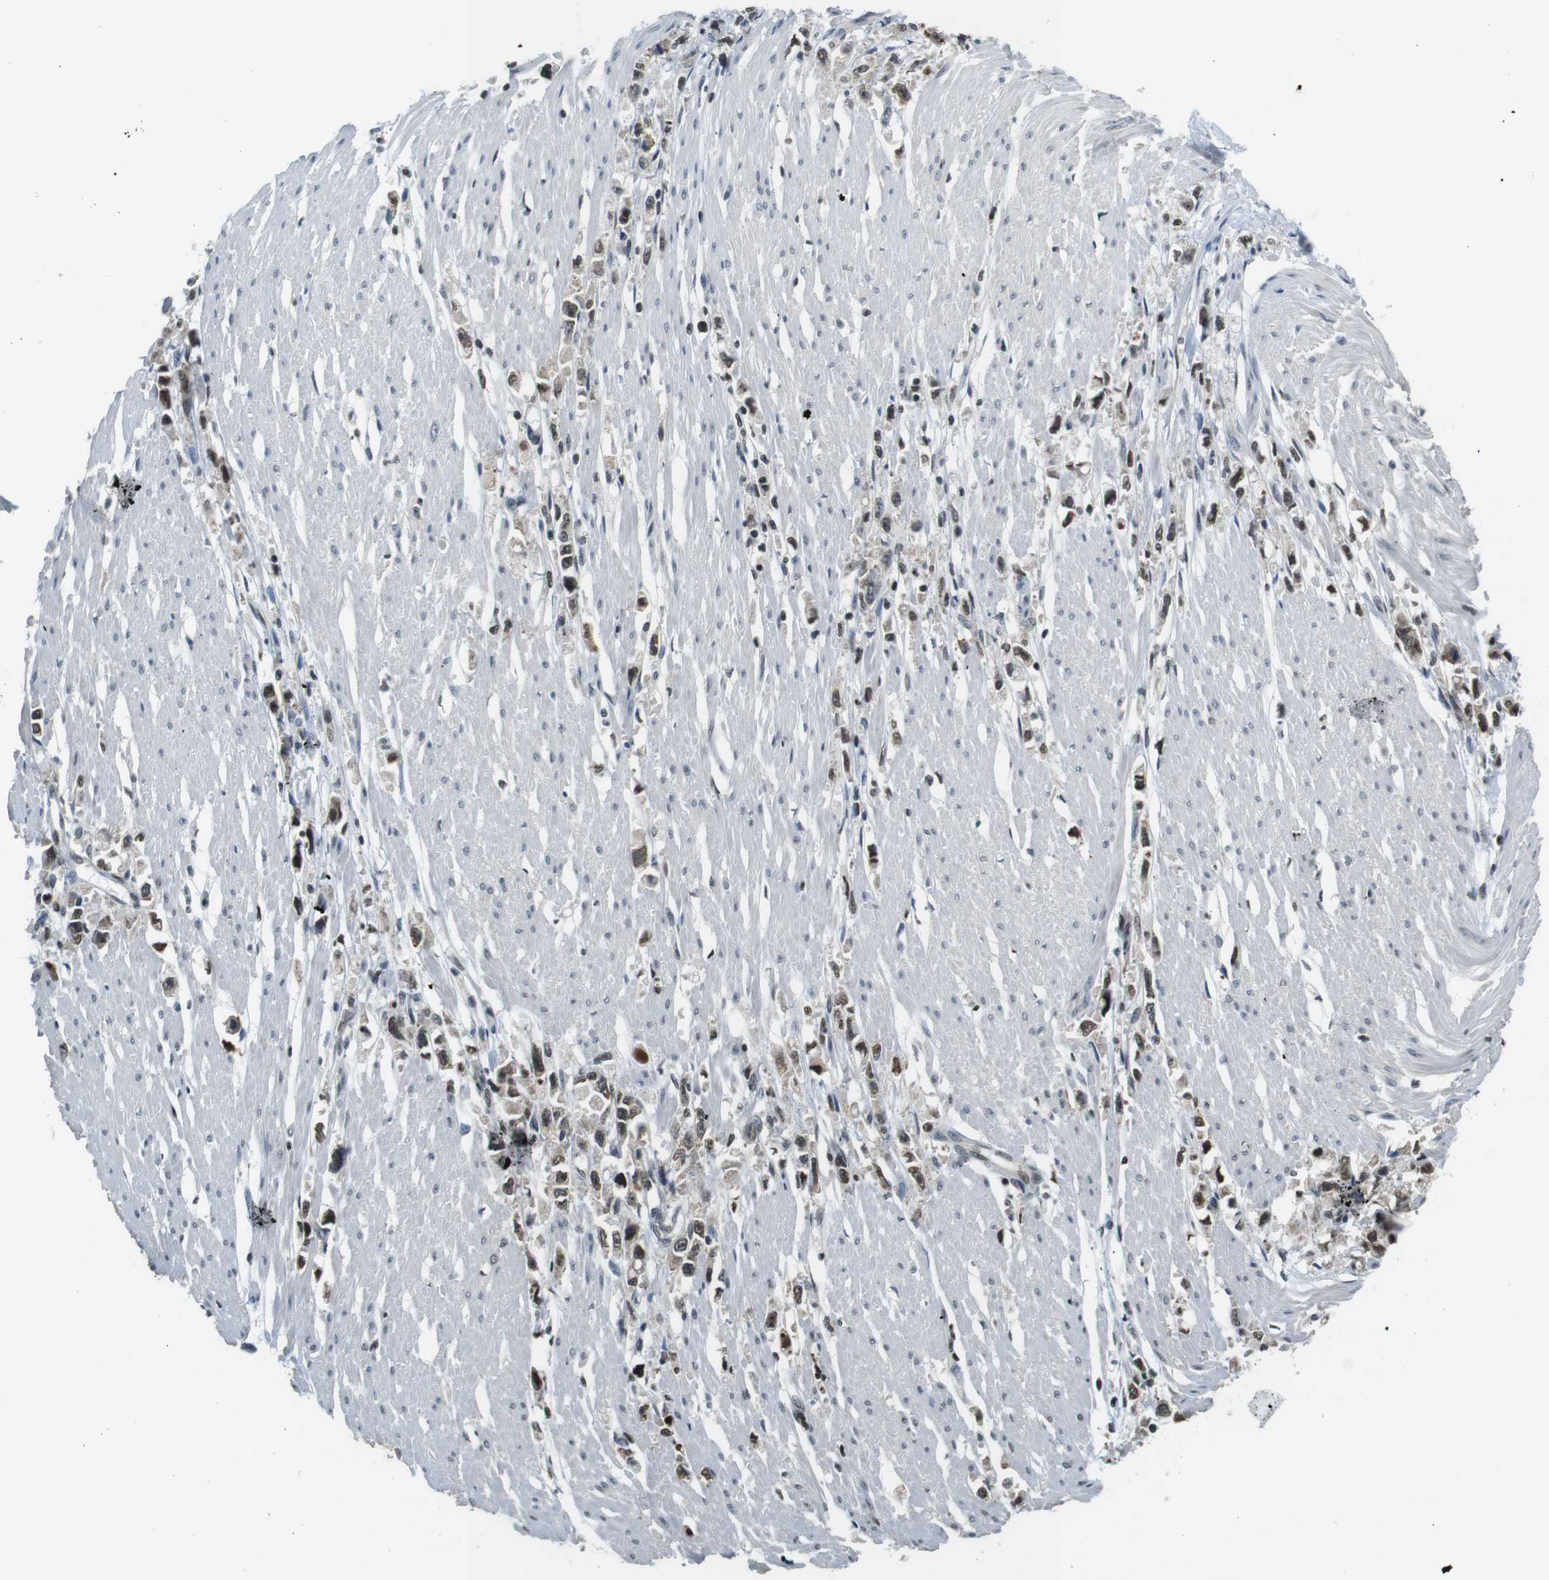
{"staining": {"intensity": "weak", "quantity": "25%-75%", "location": "nuclear"}, "tissue": "stomach cancer", "cell_type": "Tumor cells", "image_type": "cancer", "snomed": [{"axis": "morphology", "description": "Adenocarcinoma, NOS"}, {"axis": "topography", "description": "Stomach"}], "caption": "Tumor cells show low levels of weak nuclear expression in about 25%-75% of cells in human adenocarcinoma (stomach).", "gene": "NEK4", "patient": {"sex": "female", "age": 59}}